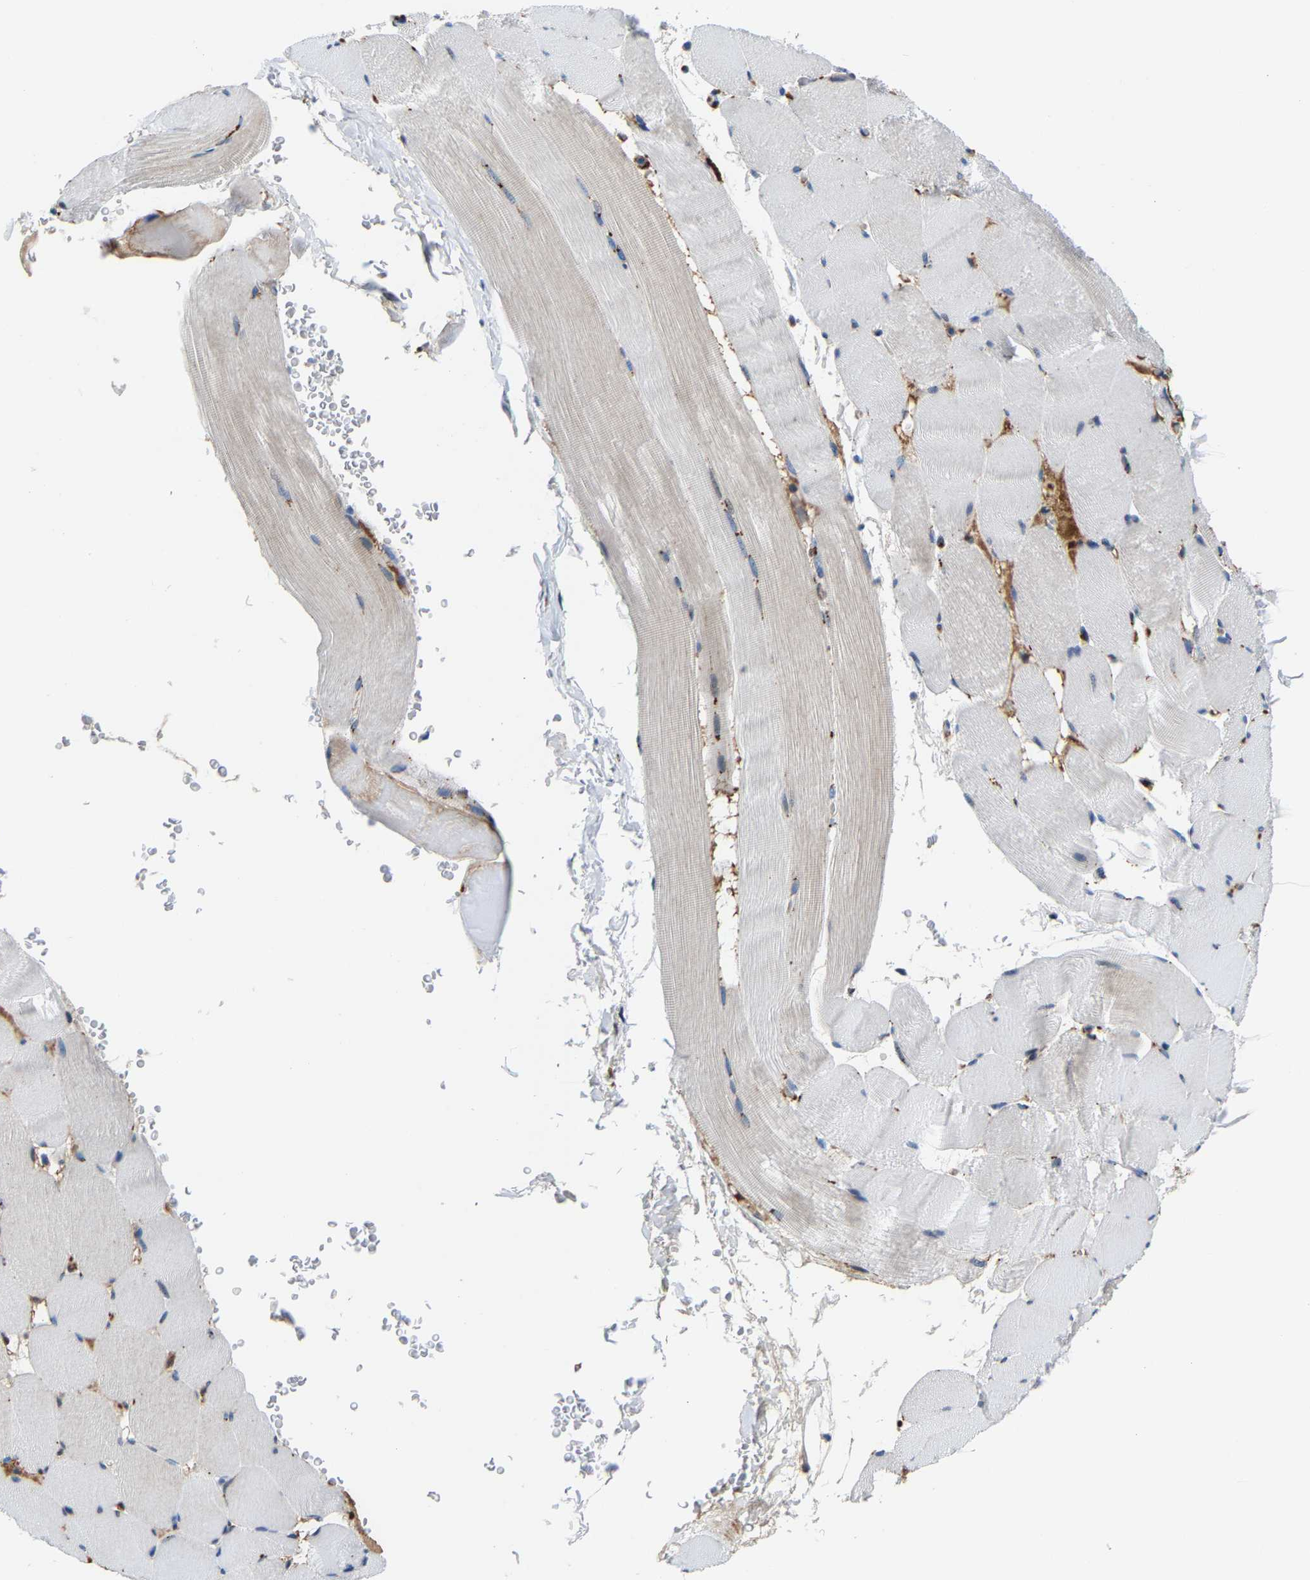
{"staining": {"intensity": "negative", "quantity": "none", "location": "none"}, "tissue": "skeletal muscle", "cell_type": "Myocytes", "image_type": "normal", "snomed": [{"axis": "morphology", "description": "Normal tissue, NOS"}, {"axis": "topography", "description": "Skeletal muscle"}], "caption": "IHC photomicrograph of normal skeletal muscle: human skeletal muscle stained with DAB displays no significant protein positivity in myocytes. The staining was performed using DAB to visualize the protein expression in brown, while the nuclei were stained in blue with hematoxylin (Magnification: 20x).", "gene": "DPP7", "patient": {"sex": "male", "age": 62}}